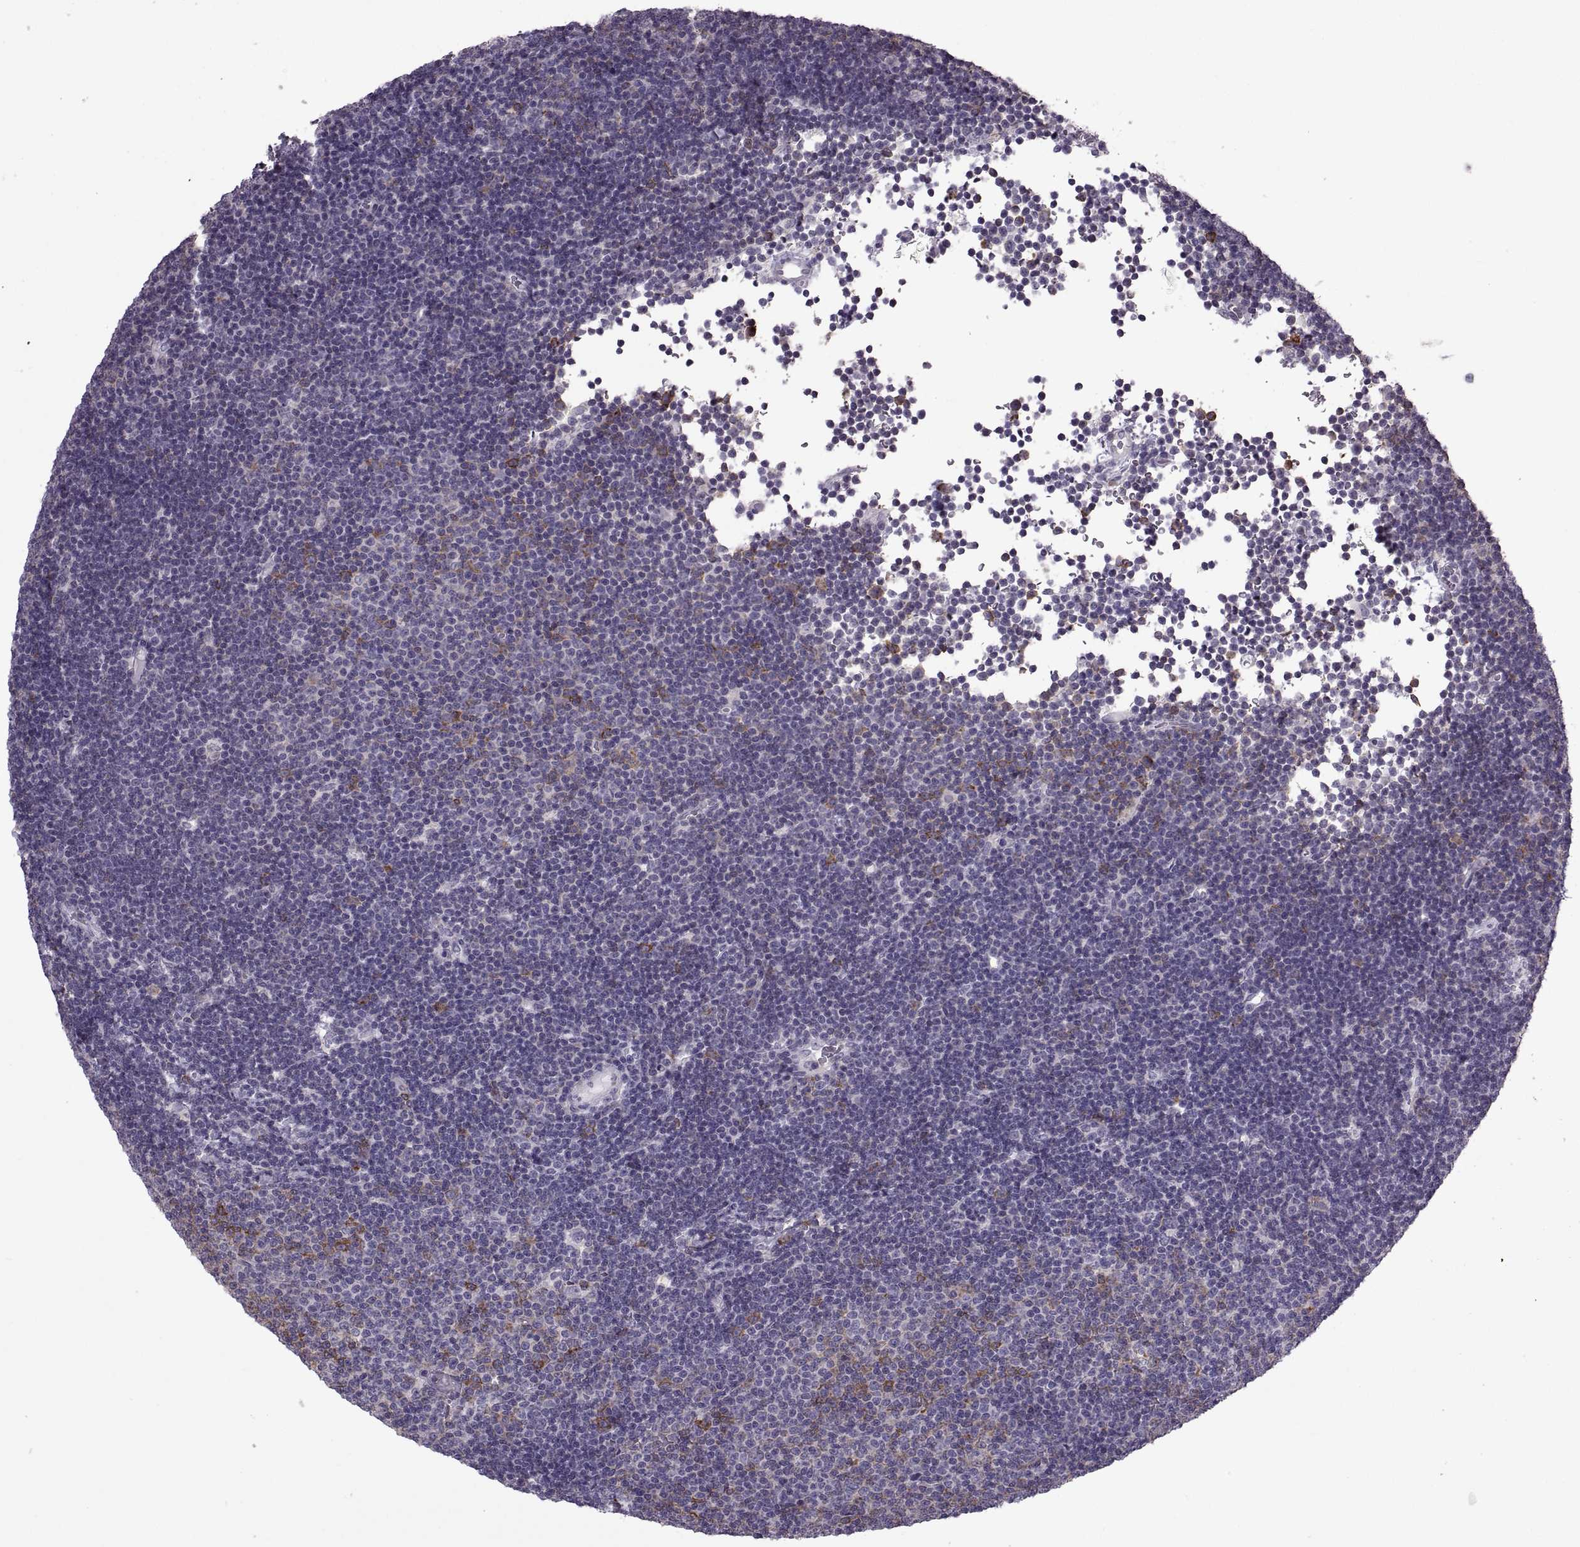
{"staining": {"intensity": "moderate", "quantity": "<25%", "location": "cytoplasmic/membranous"}, "tissue": "lymphoma", "cell_type": "Tumor cells", "image_type": "cancer", "snomed": [{"axis": "morphology", "description": "Malignant lymphoma, non-Hodgkin's type, Low grade"}, {"axis": "topography", "description": "Brain"}], "caption": "IHC staining of low-grade malignant lymphoma, non-Hodgkin's type, which exhibits low levels of moderate cytoplasmic/membranous positivity in approximately <25% of tumor cells indicating moderate cytoplasmic/membranous protein staining. The staining was performed using DAB (3,3'-diaminobenzidine) (brown) for protein detection and nuclei were counterstained in hematoxylin (blue).", "gene": "PABPC1", "patient": {"sex": "female", "age": 66}}